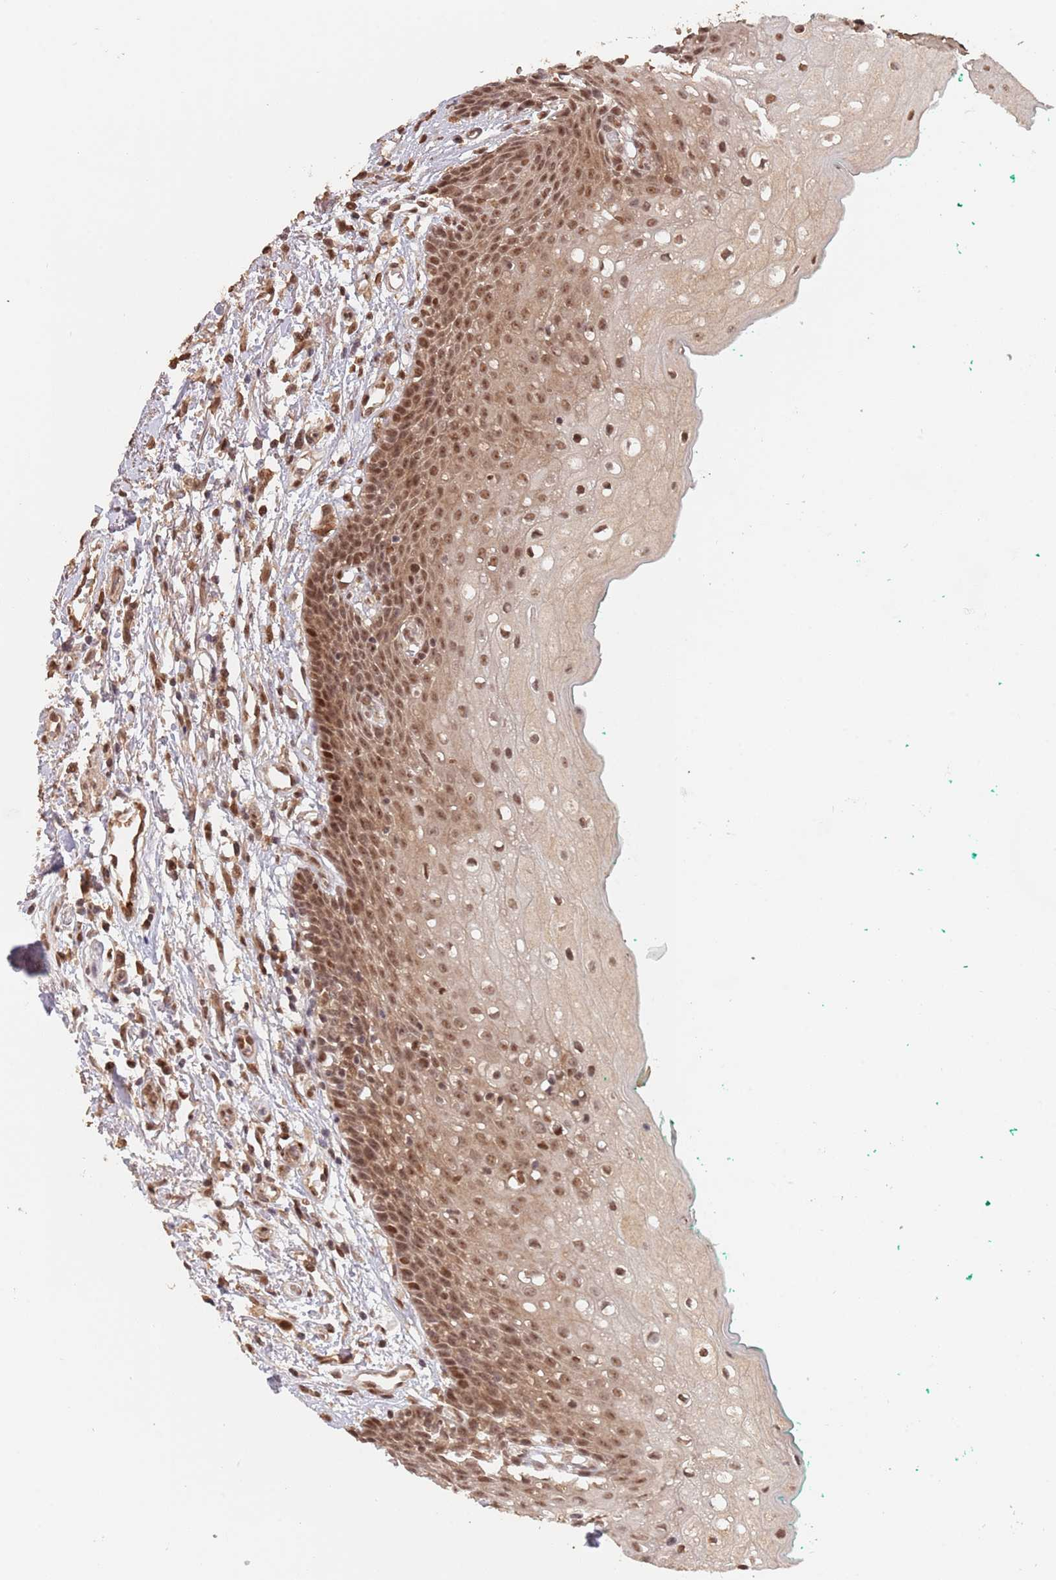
{"staining": {"intensity": "moderate", "quantity": ">75%", "location": "cytoplasmic/membranous,nuclear"}, "tissue": "oral mucosa", "cell_type": "Squamous epithelial cells", "image_type": "normal", "snomed": [{"axis": "morphology", "description": "Normal tissue, NOS"}, {"axis": "morphology", "description": "Squamous cell carcinoma, NOS"}, {"axis": "topography", "description": "Oral tissue"}, {"axis": "topography", "description": "Tounge, NOS"}, {"axis": "topography", "description": "Head-Neck"}], "caption": "Squamous epithelial cells show medium levels of moderate cytoplasmic/membranous,nuclear positivity in about >75% of cells in benign human oral mucosa.", "gene": "RFXANK", "patient": {"sex": "male", "age": 79}}